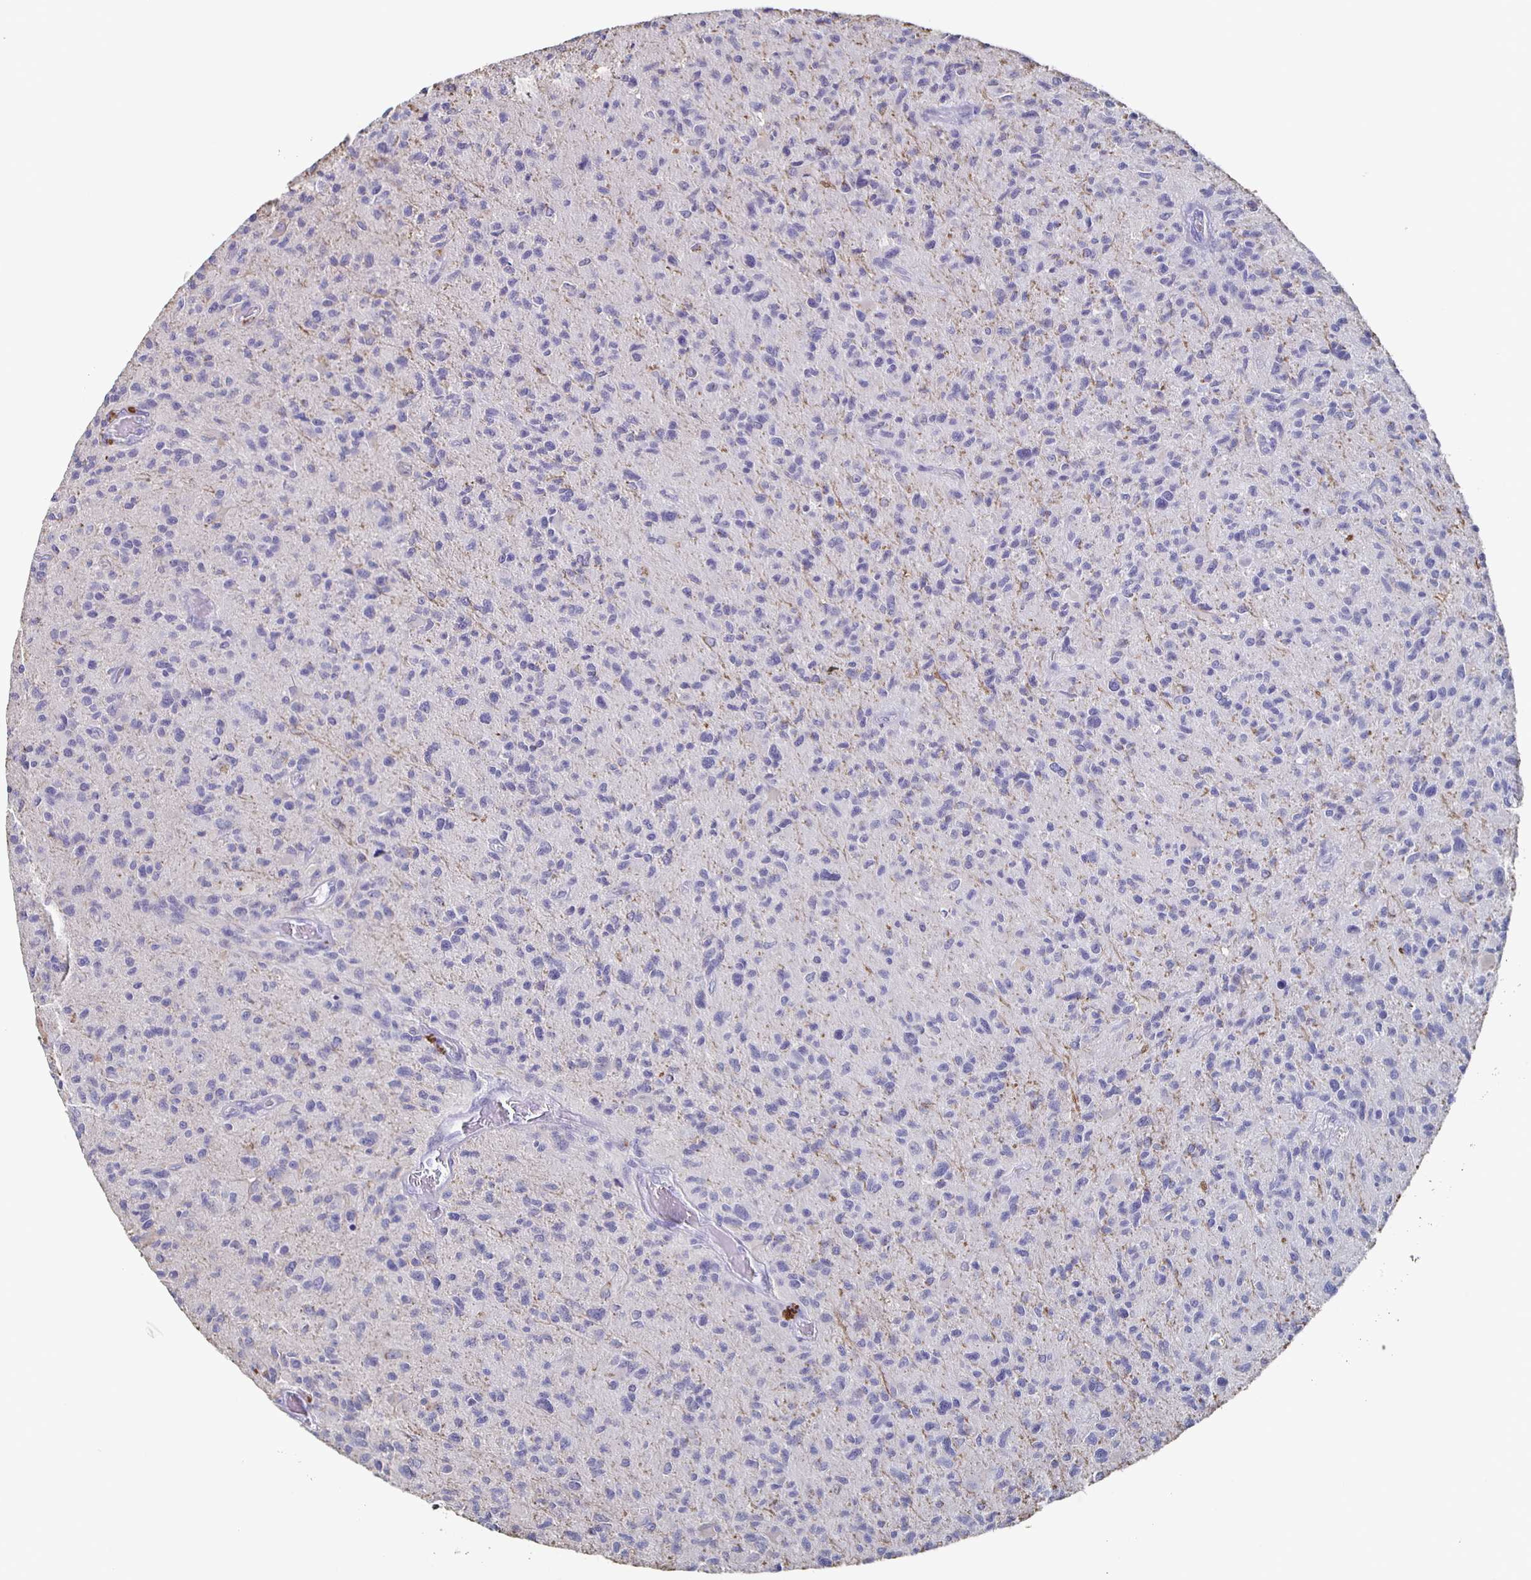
{"staining": {"intensity": "negative", "quantity": "none", "location": "none"}, "tissue": "glioma", "cell_type": "Tumor cells", "image_type": "cancer", "snomed": [{"axis": "morphology", "description": "Glioma, malignant, High grade"}, {"axis": "topography", "description": "Brain"}], "caption": "High-grade glioma (malignant) was stained to show a protein in brown. There is no significant positivity in tumor cells.", "gene": "CACNA2D2", "patient": {"sex": "female", "age": 70}}